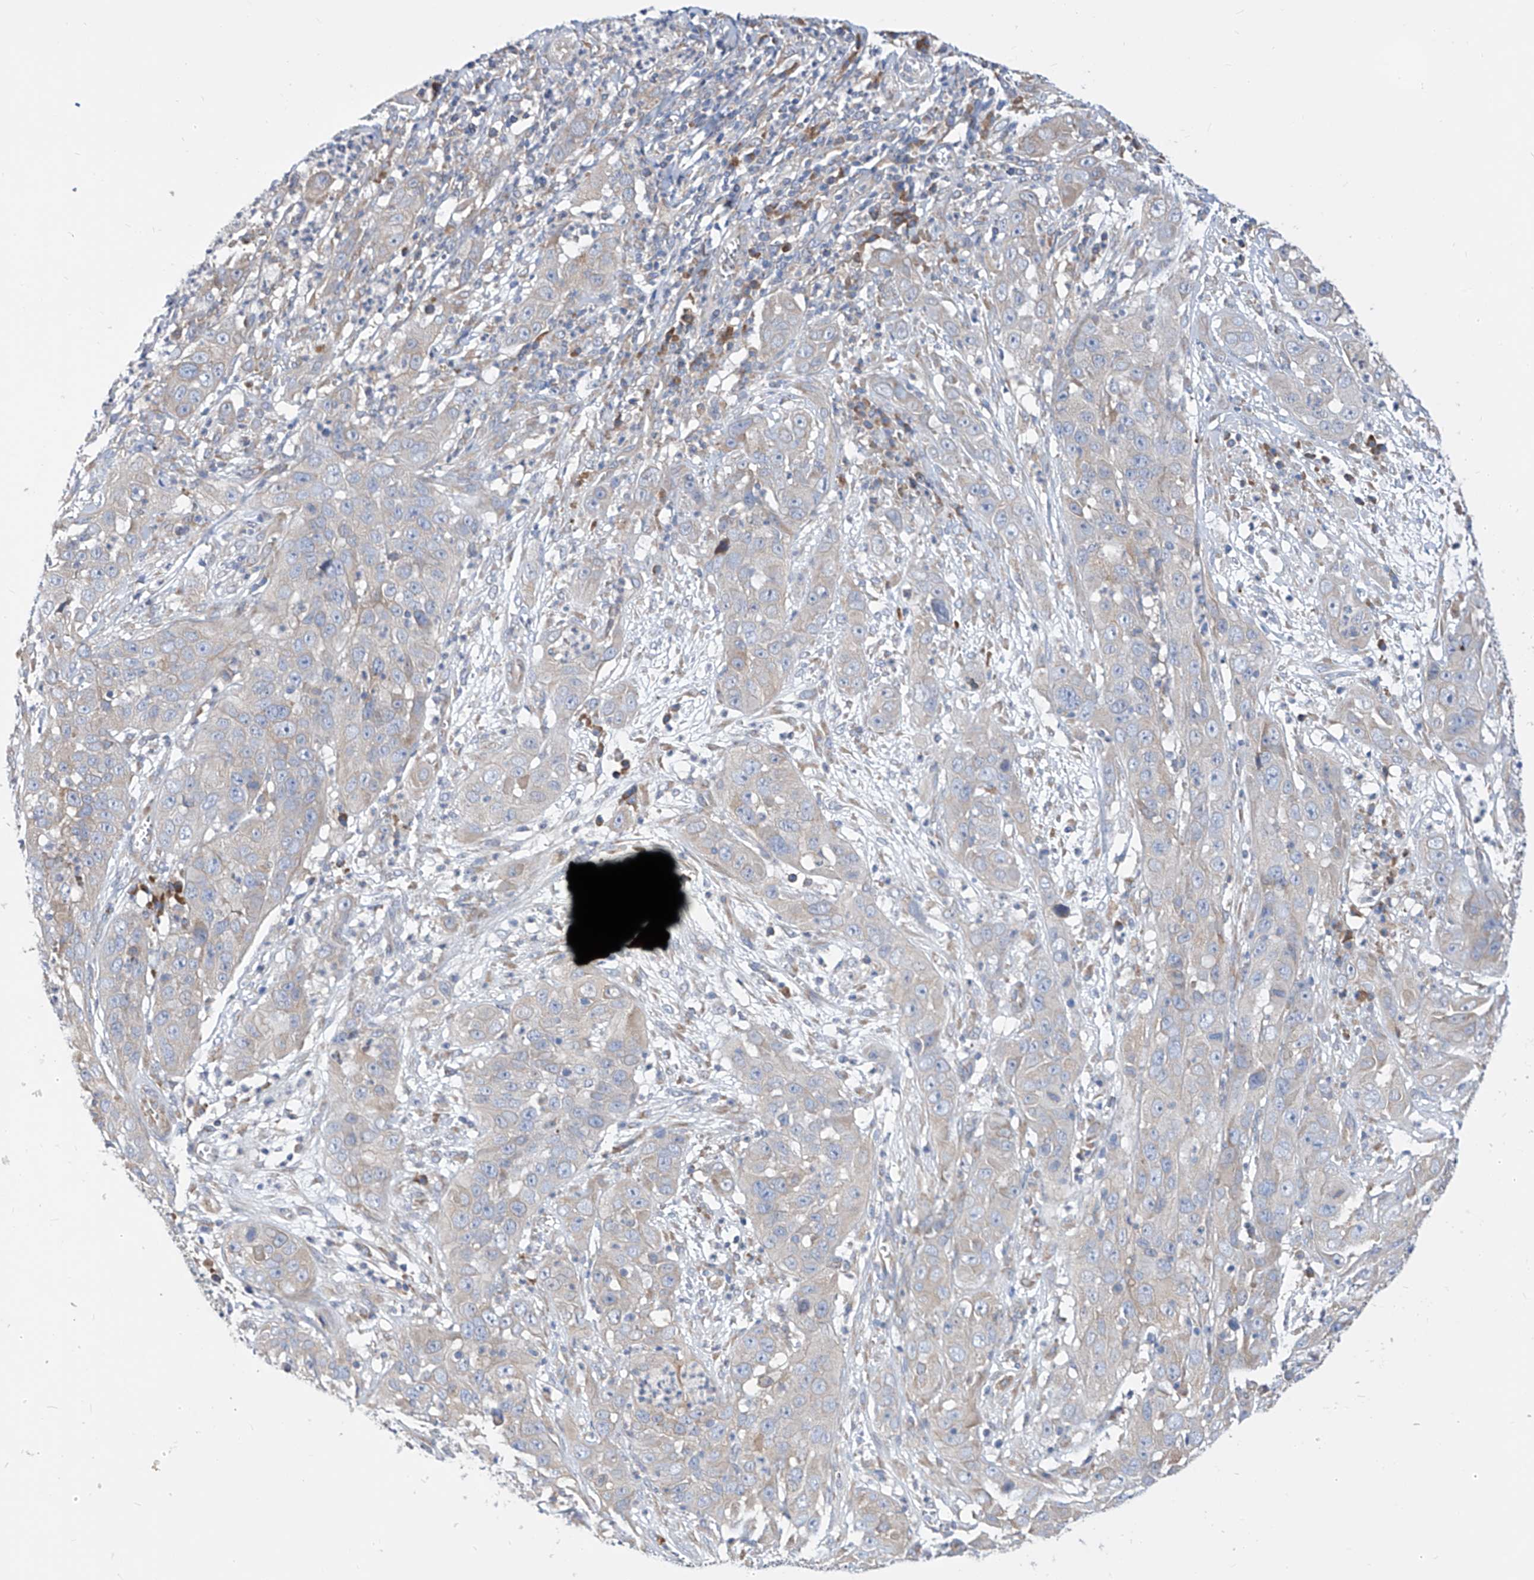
{"staining": {"intensity": "weak", "quantity": "<25%", "location": "cytoplasmic/membranous"}, "tissue": "cervical cancer", "cell_type": "Tumor cells", "image_type": "cancer", "snomed": [{"axis": "morphology", "description": "Squamous cell carcinoma, NOS"}, {"axis": "topography", "description": "Cervix"}], "caption": "Immunohistochemistry (IHC) photomicrograph of human cervical squamous cell carcinoma stained for a protein (brown), which exhibits no expression in tumor cells.", "gene": "UFL1", "patient": {"sex": "female", "age": 32}}